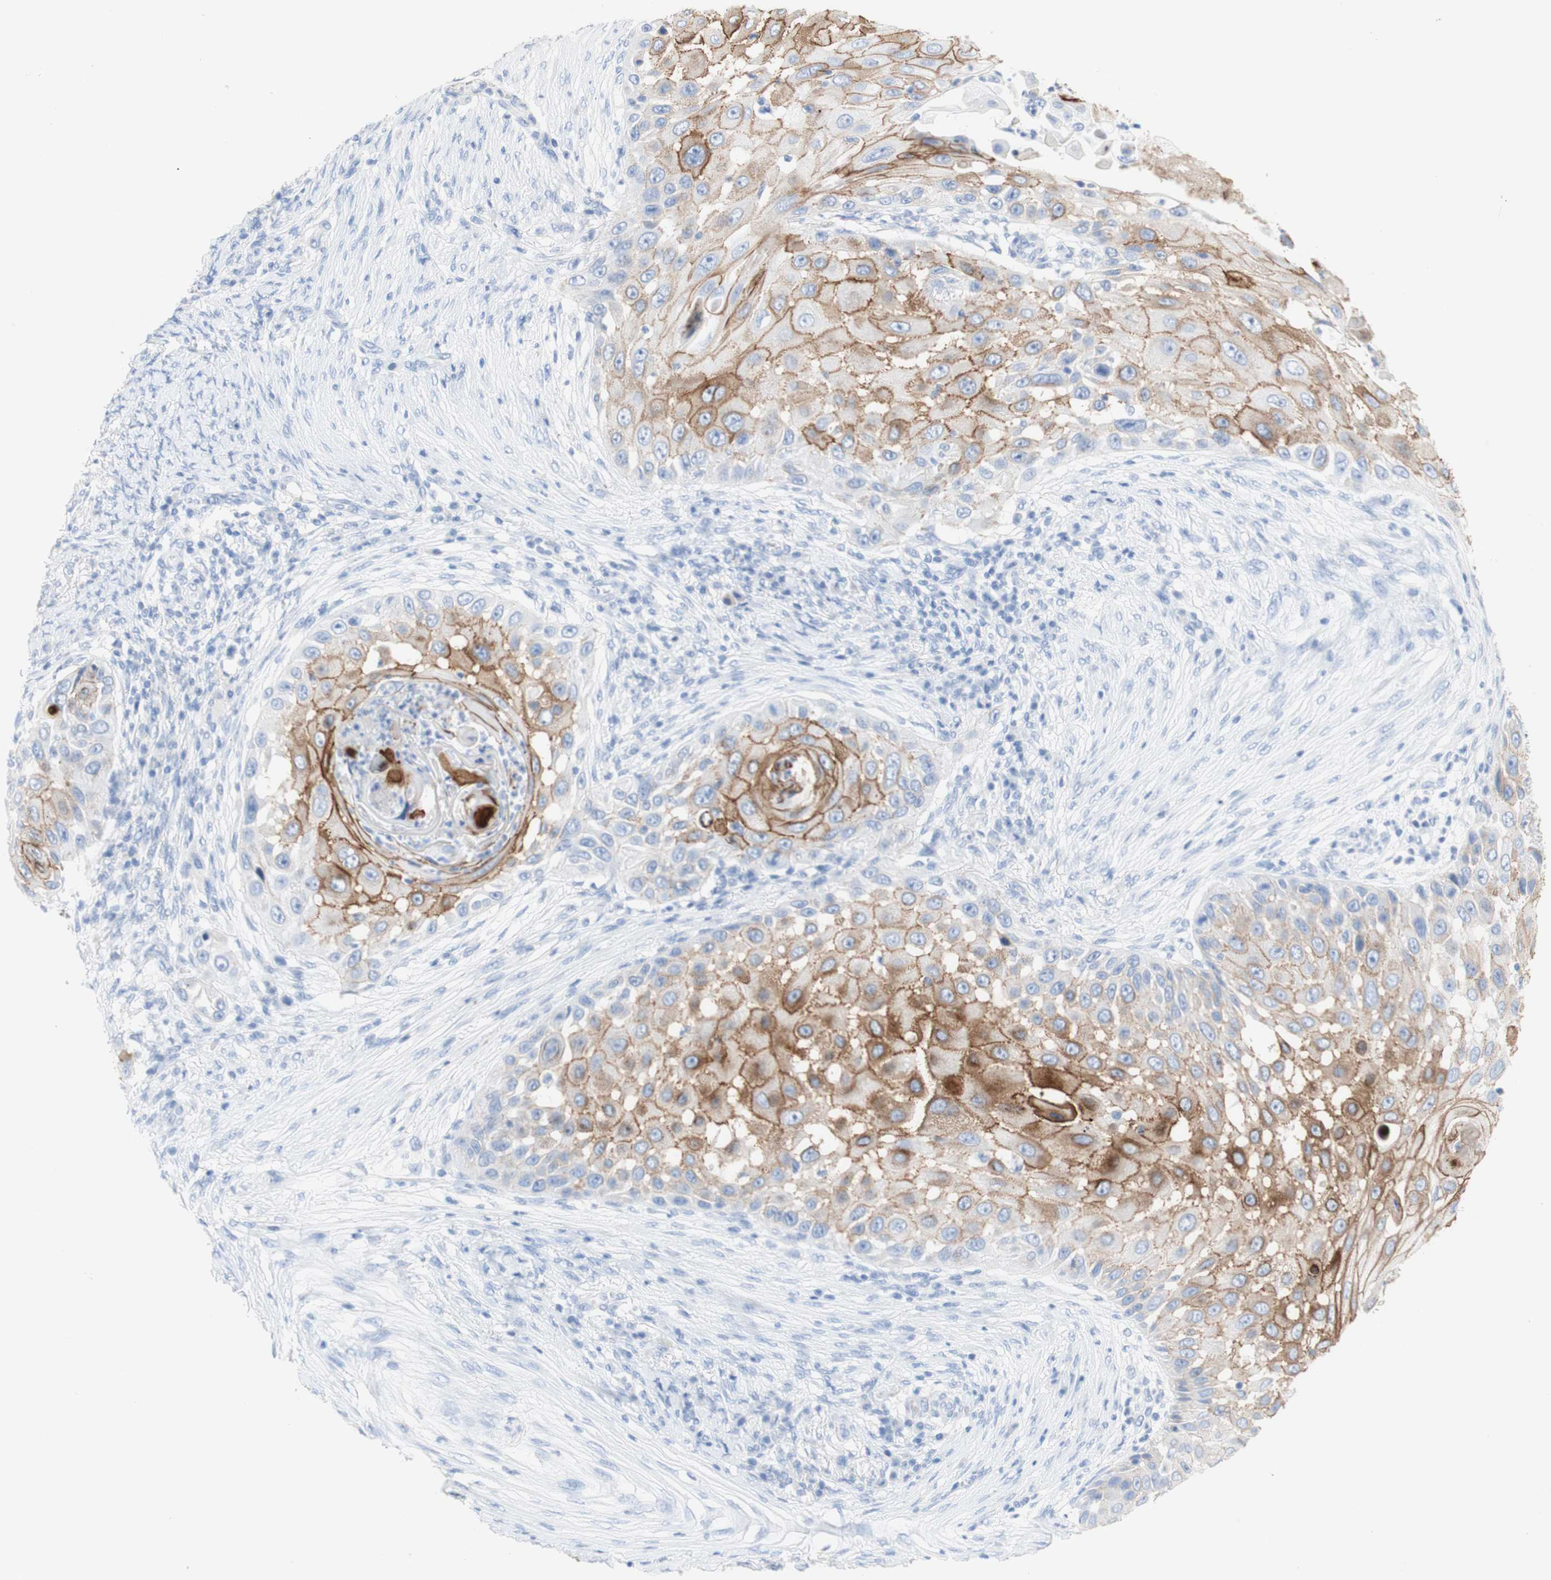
{"staining": {"intensity": "moderate", "quantity": ">75%", "location": "cytoplasmic/membranous"}, "tissue": "skin cancer", "cell_type": "Tumor cells", "image_type": "cancer", "snomed": [{"axis": "morphology", "description": "Squamous cell carcinoma, NOS"}, {"axis": "topography", "description": "Skin"}], "caption": "Immunohistochemistry staining of skin cancer, which demonstrates medium levels of moderate cytoplasmic/membranous positivity in about >75% of tumor cells indicating moderate cytoplasmic/membranous protein staining. The staining was performed using DAB (3,3'-diaminobenzidine) (brown) for protein detection and nuclei were counterstained in hematoxylin (blue).", "gene": "DSC2", "patient": {"sex": "female", "age": 44}}